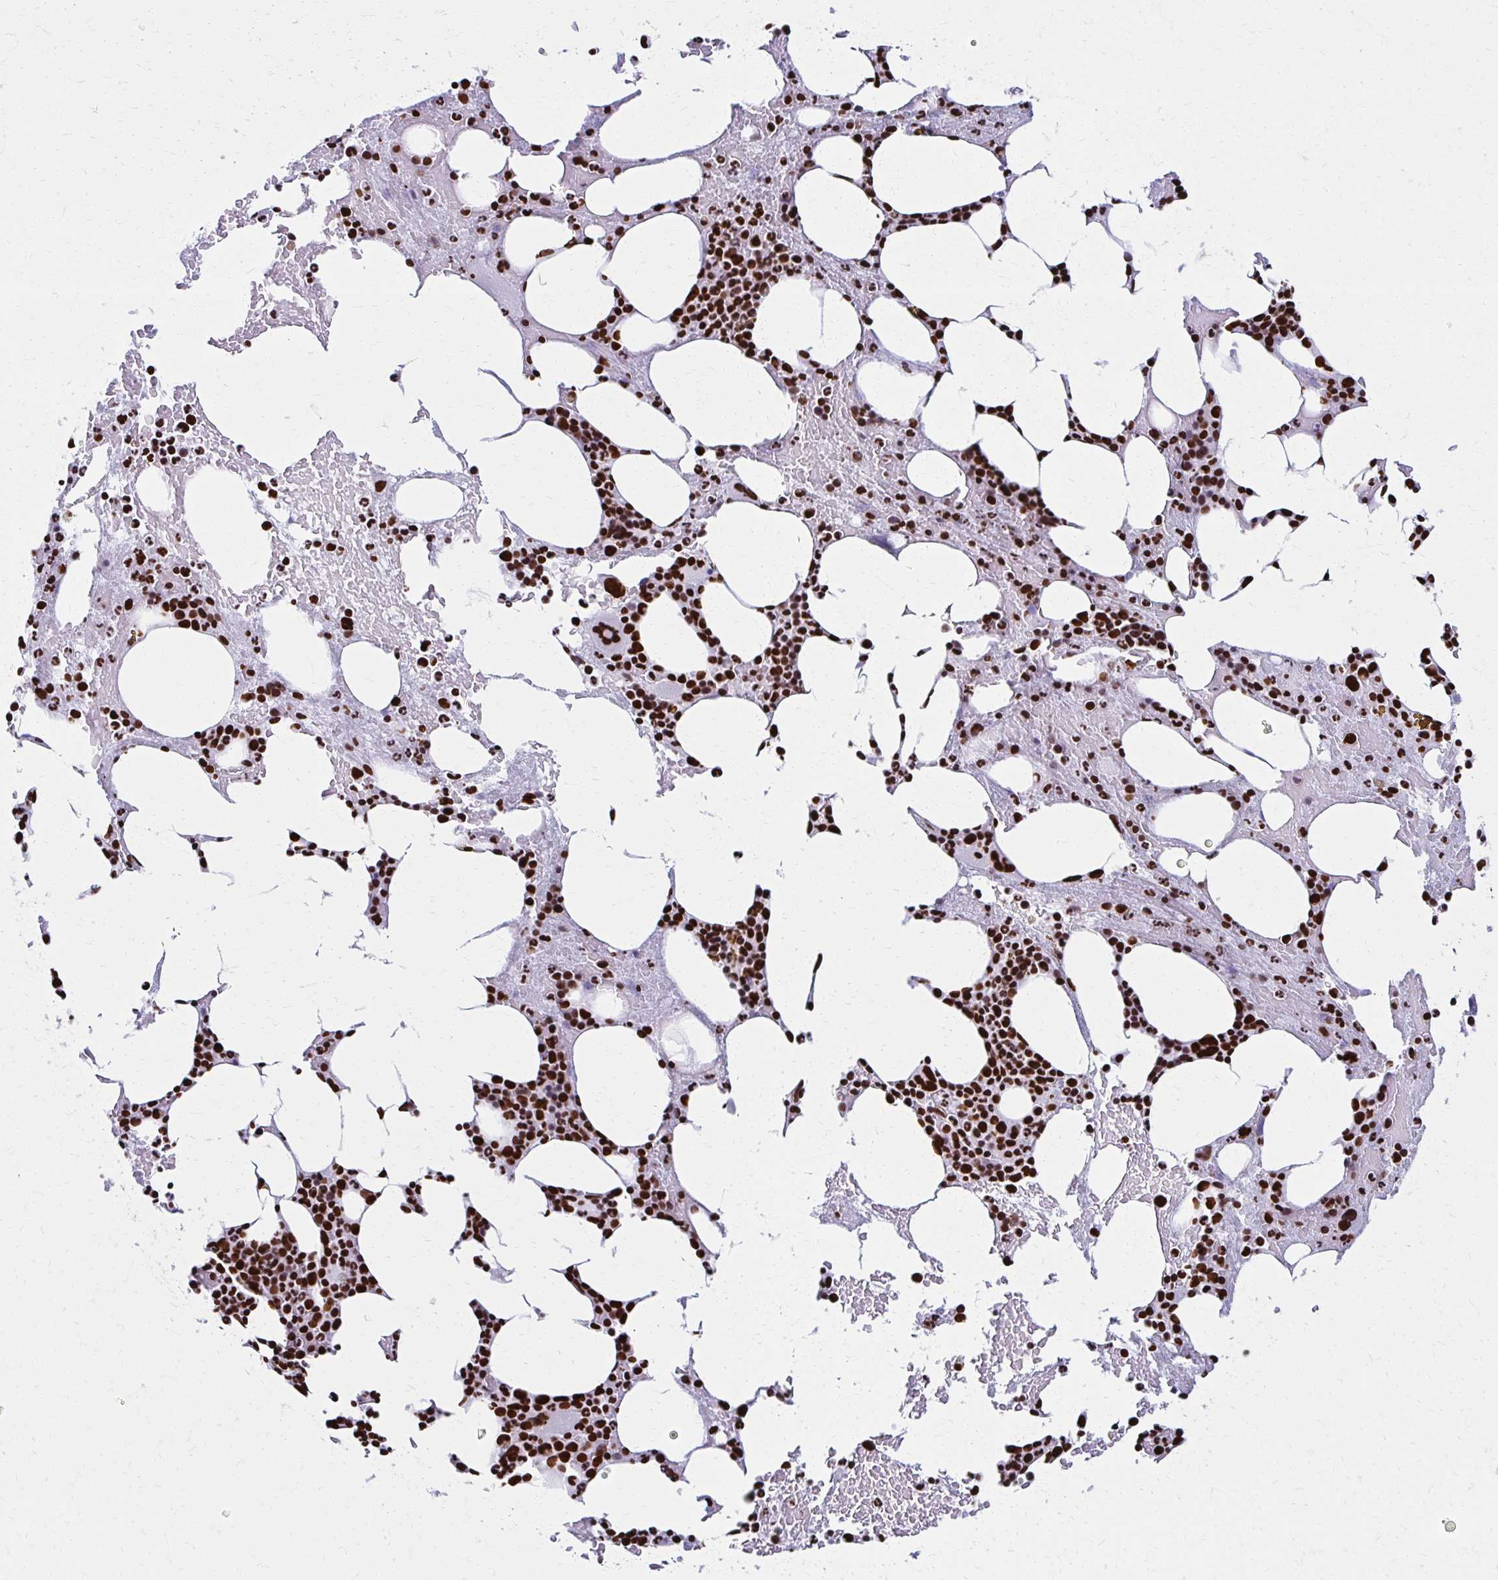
{"staining": {"intensity": "strong", "quantity": "25%-75%", "location": "nuclear"}, "tissue": "bone marrow", "cell_type": "Hematopoietic cells", "image_type": "normal", "snomed": [{"axis": "morphology", "description": "Normal tissue, NOS"}, {"axis": "topography", "description": "Bone marrow"}], "caption": "Protein staining of benign bone marrow shows strong nuclear staining in approximately 25%-75% of hematopoietic cells.", "gene": "NONO", "patient": {"sex": "female", "age": 62}}